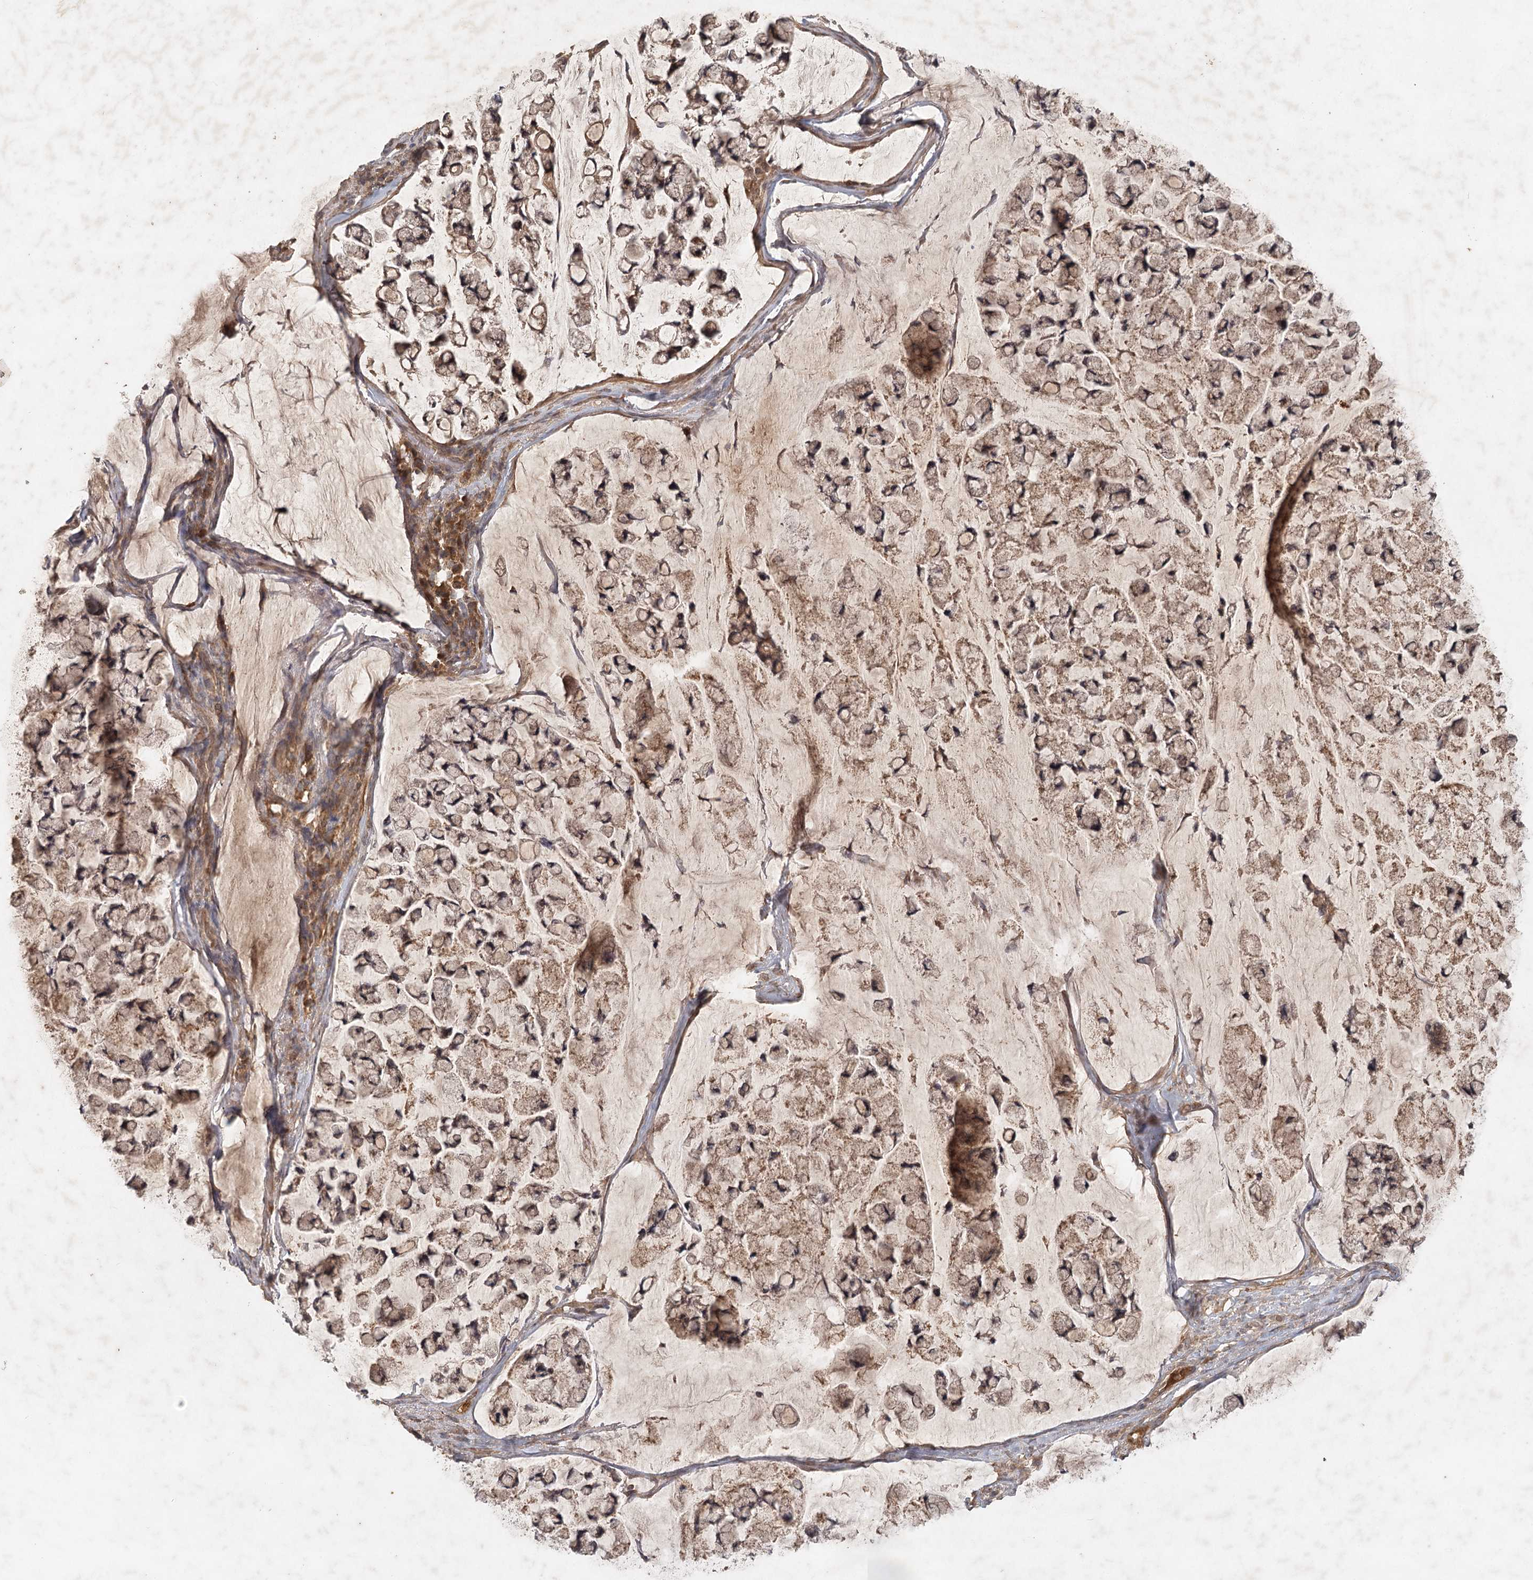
{"staining": {"intensity": "weak", "quantity": ">75%", "location": "cytoplasmic/membranous"}, "tissue": "stomach cancer", "cell_type": "Tumor cells", "image_type": "cancer", "snomed": [{"axis": "morphology", "description": "Adenocarcinoma, NOS"}, {"axis": "topography", "description": "Stomach, lower"}], "caption": "Immunohistochemical staining of stomach cancer shows low levels of weak cytoplasmic/membranous protein staining in about >75% of tumor cells. Nuclei are stained in blue.", "gene": "ARL13A", "patient": {"sex": "male", "age": 67}}